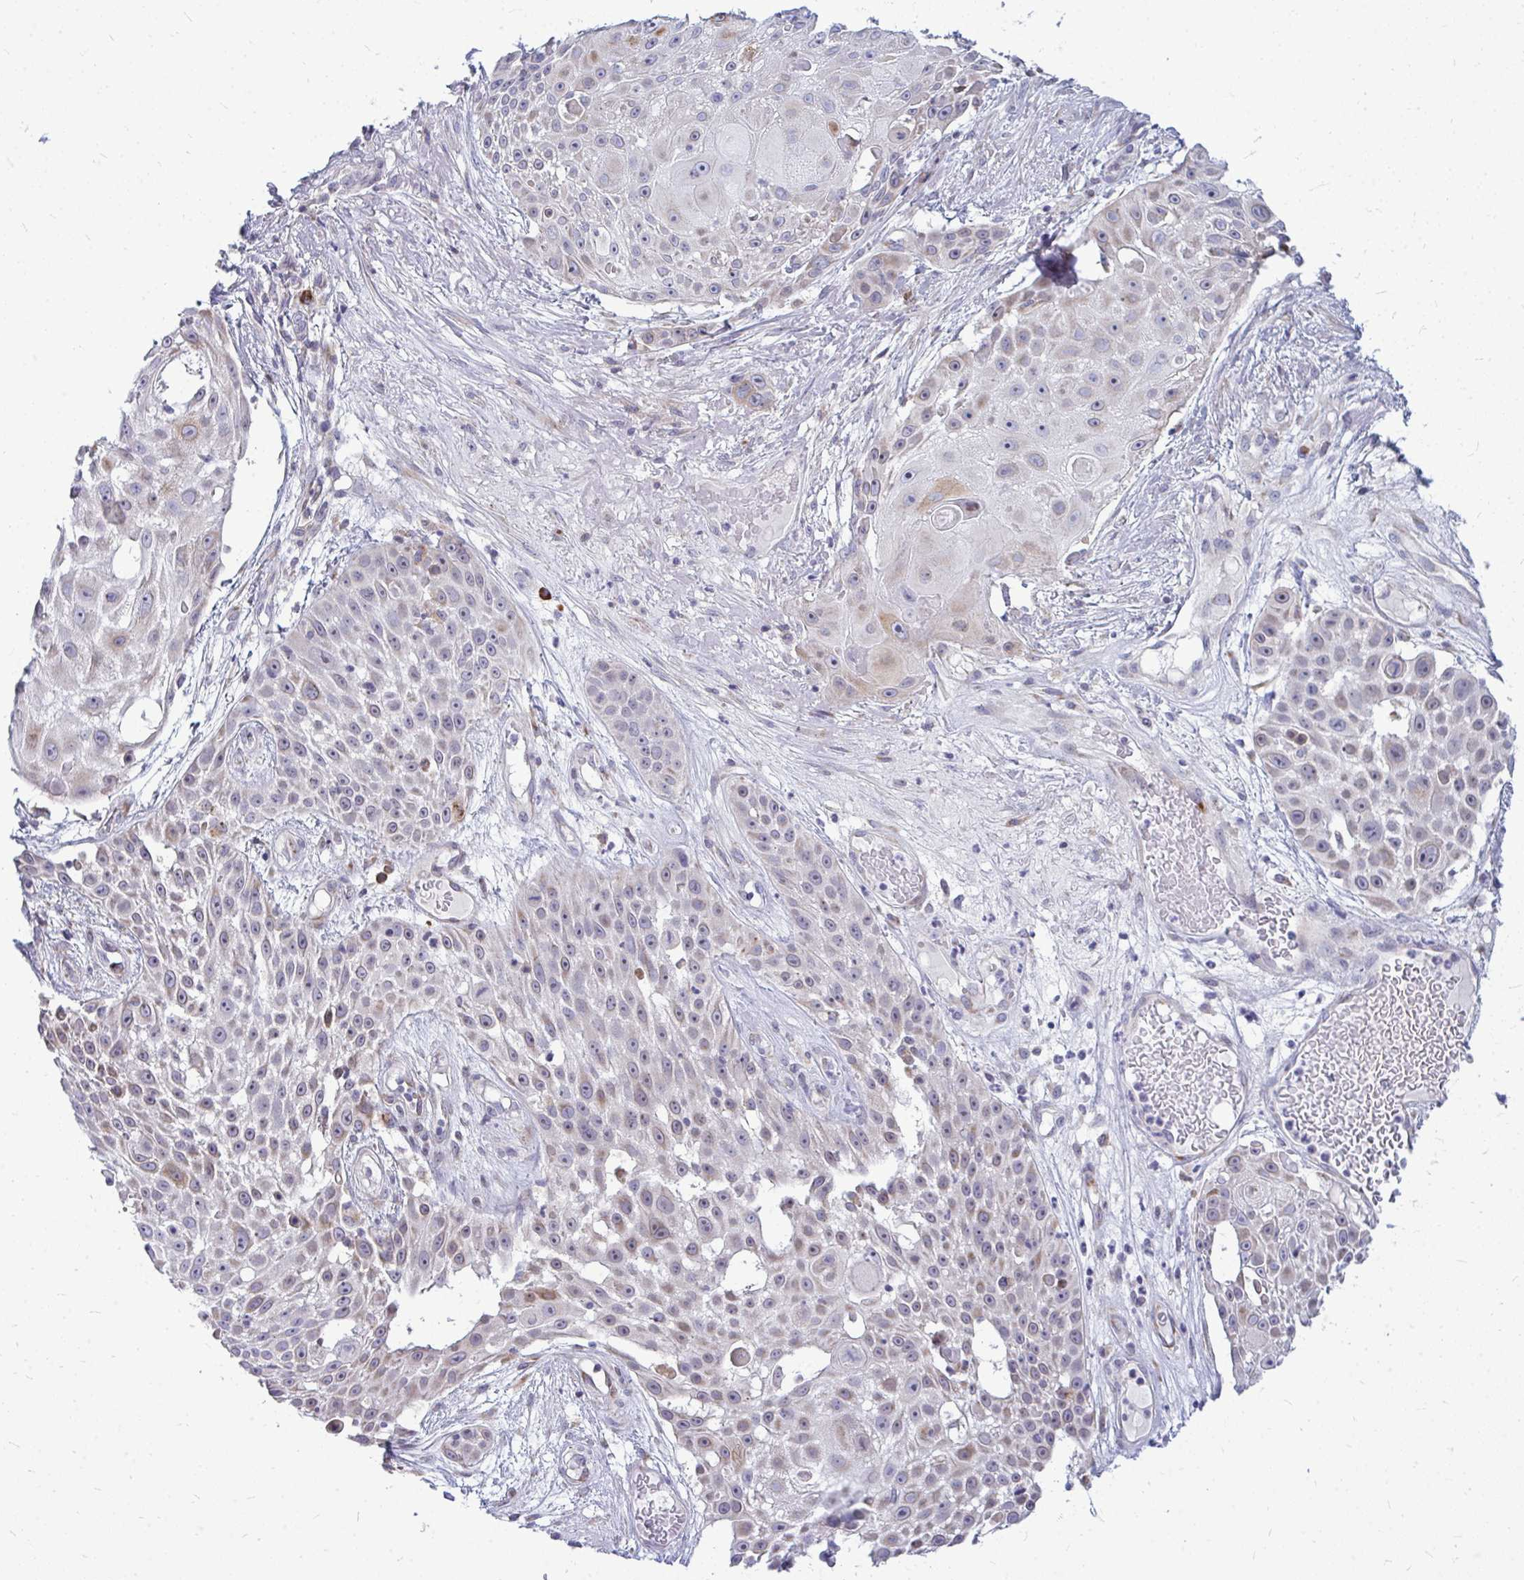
{"staining": {"intensity": "moderate", "quantity": "25%-75%", "location": "cytoplasmic/membranous"}, "tissue": "skin cancer", "cell_type": "Tumor cells", "image_type": "cancer", "snomed": [{"axis": "morphology", "description": "Squamous cell carcinoma, NOS"}, {"axis": "topography", "description": "Skin"}], "caption": "Tumor cells demonstrate medium levels of moderate cytoplasmic/membranous expression in about 25%-75% of cells in human skin cancer. (DAB IHC, brown staining for protein, blue staining for nuclei).", "gene": "ZSCAN25", "patient": {"sex": "female", "age": 86}}